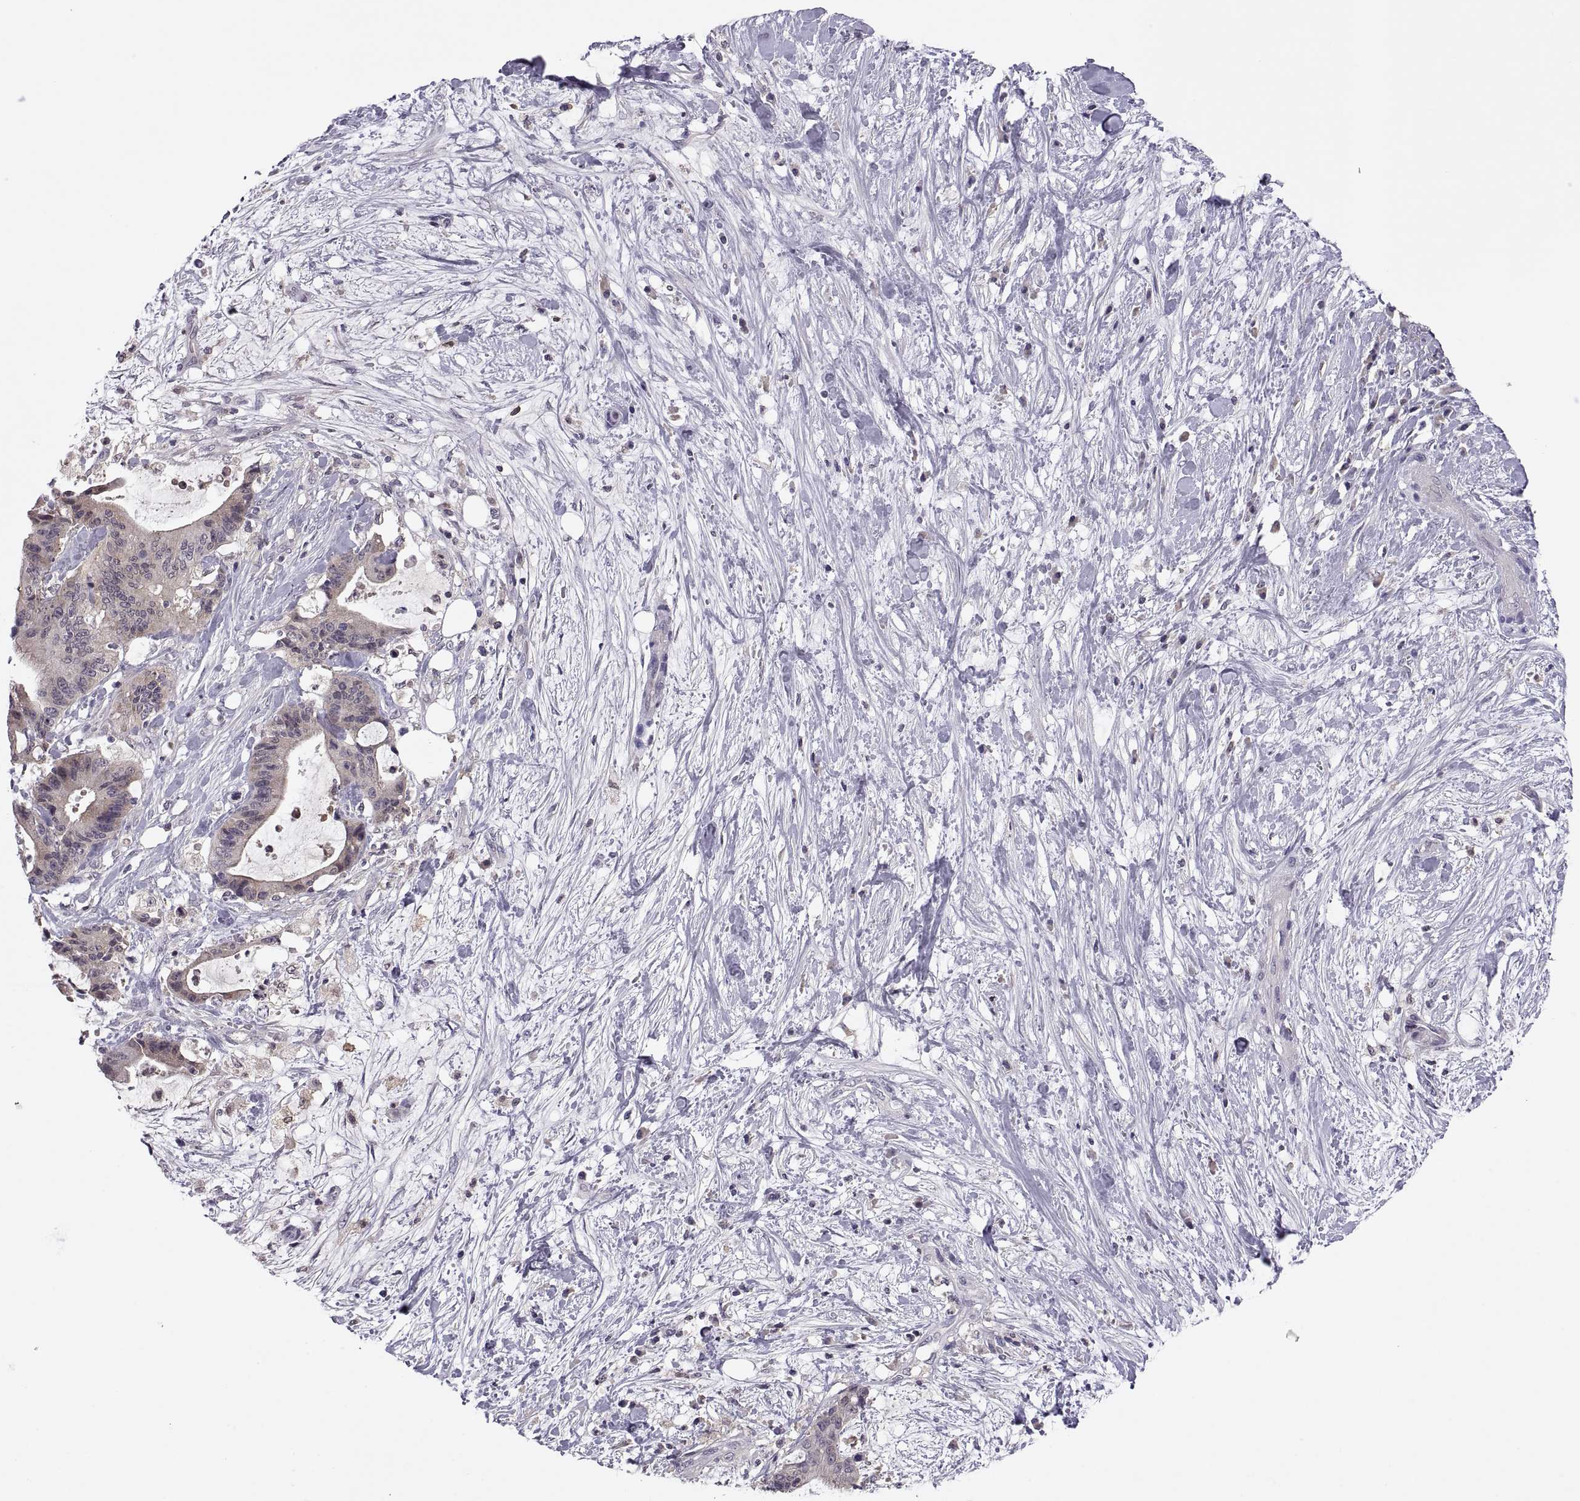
{"staining": {"intensity": "weak", "quantity": "25%-75%", "location": "cytoplasmic/membranous"}, "tissue": "liver cancer", "cell_type": "Tumor cells", "image_type": "cancer", "snomed": [{"axis": "morphology", "description": "Cholangiocarcinoma"}, {"axis": "topography", "description": "Liver"}], "caption": "Cholangiocarcinoma (liver) was stained to show a protein in brown. There is low levels of weak cytoplasmic/membranous positivity in approximately 25%-75% of tumor cells.", "gene": "FGF9", "patient": {"sex": "female", "age": 73}}